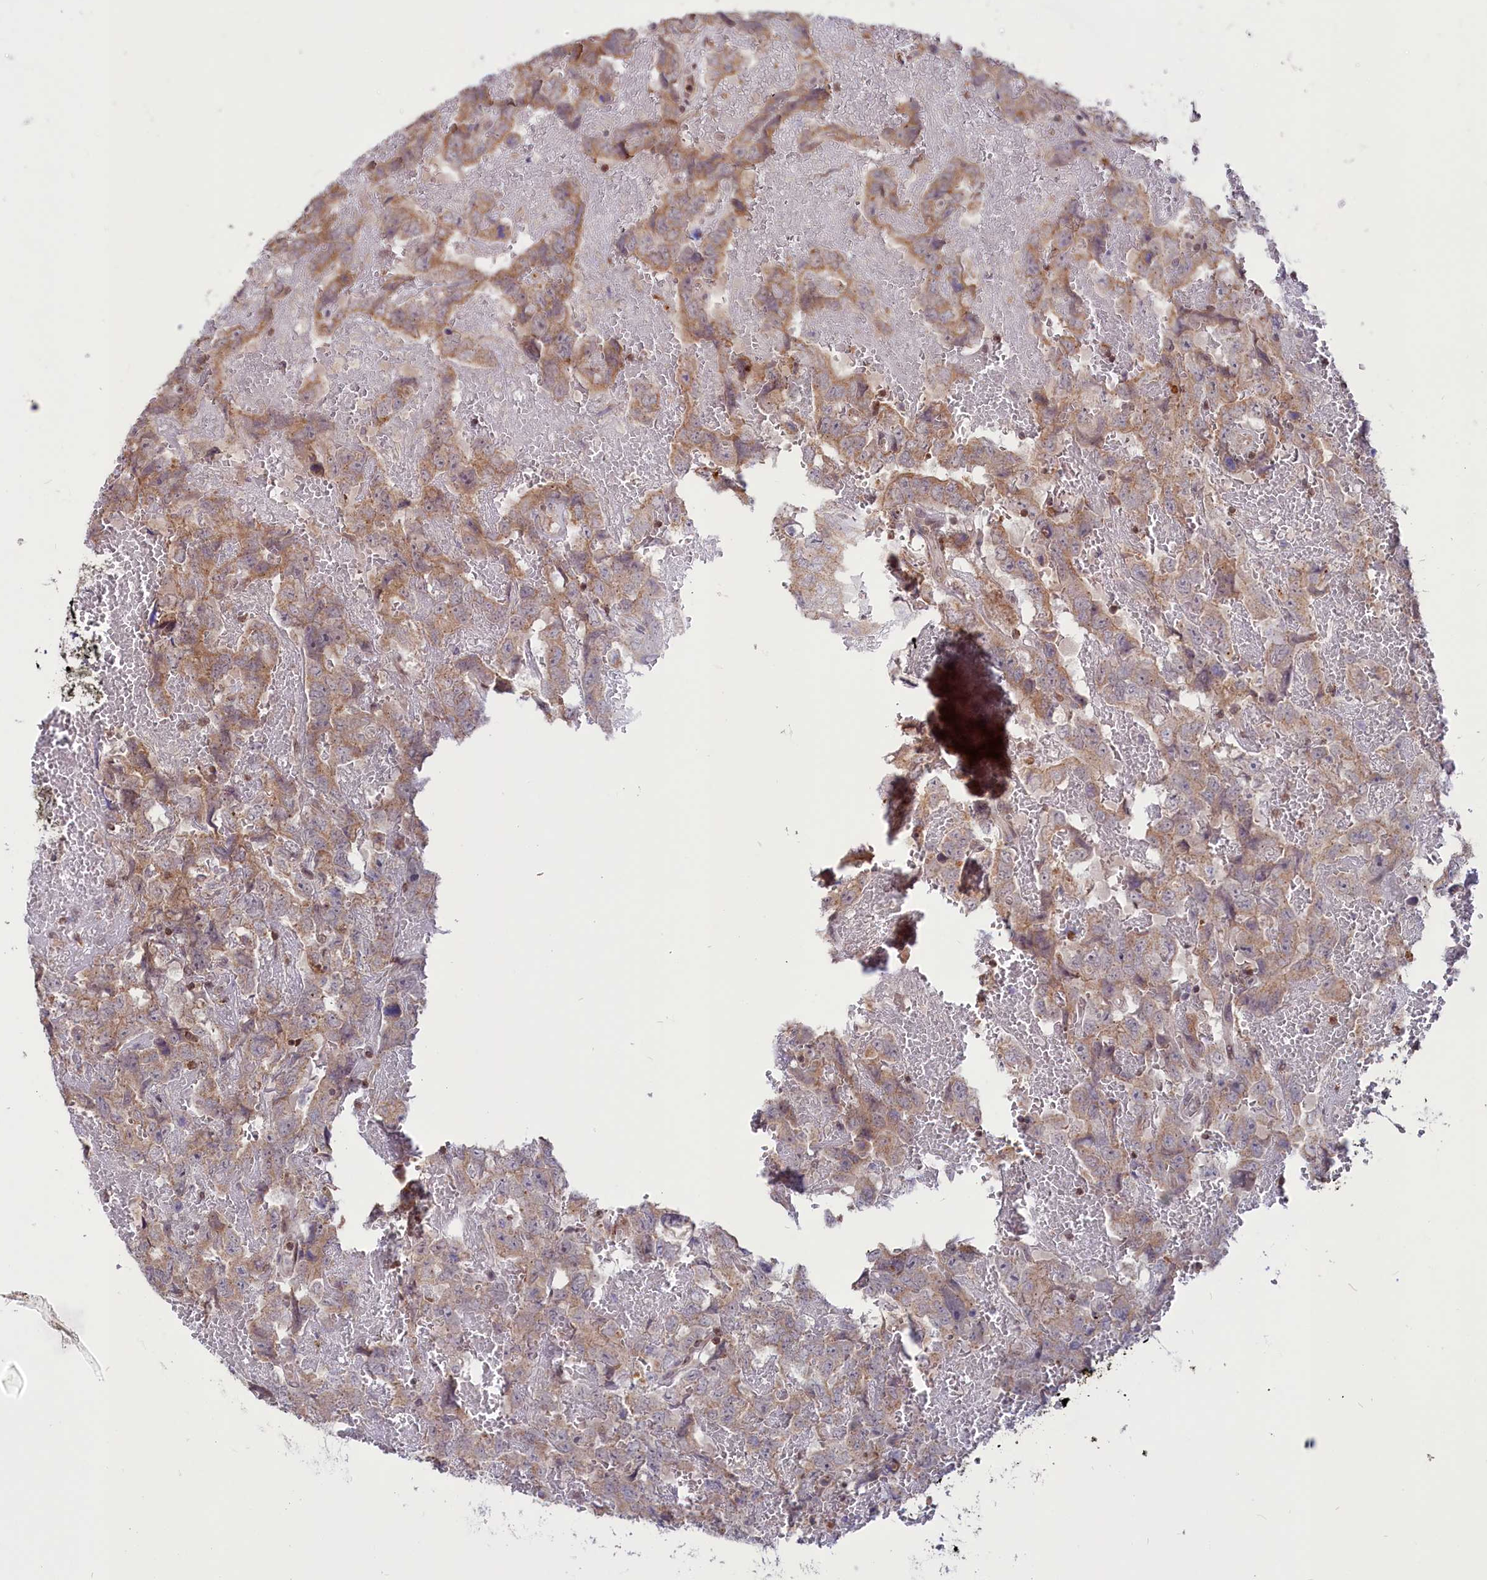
{"staining": {"intensity": "weak", "quantity": "25%-75%", "location": "cytoplasmic/membranous"}, "tissue": "testis cancer", "cell_type": "Tumor cells", "image_type": "cancer", "snomed": [{"axis": "morphology", "description": "Carcinoma, Embryonal, NOS"}, {"axis": "topography", "description": "Testis"}], "caption": "Immunohistochemistry of human testis cancer shows low levels of weak cytoplasmic/membranous positivity in approximately 25%-75% of tumor cells.", "gene": "PHC3", "patient": {"sex": "male", "age": 45}}